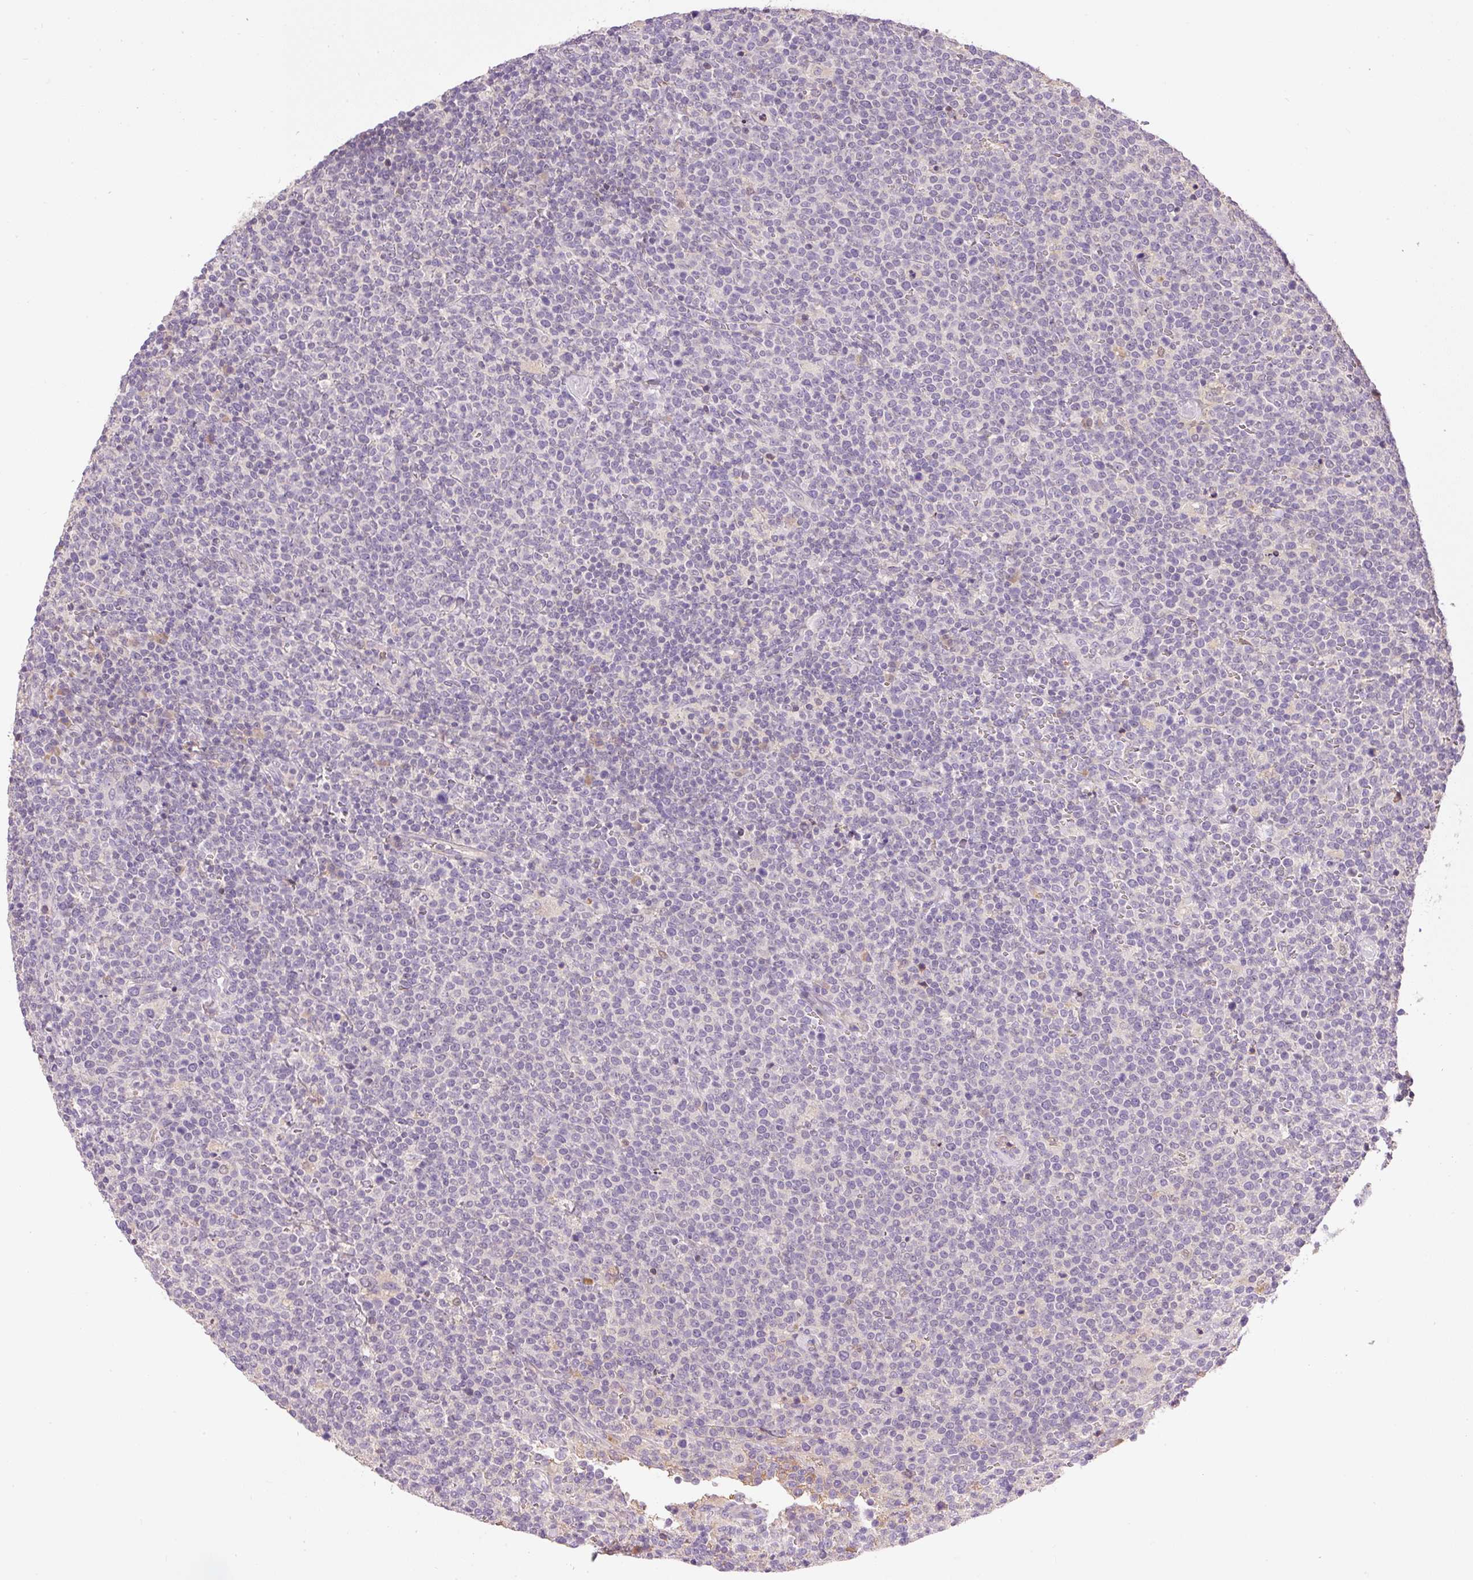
{"staining": {"intensity": "negative", "quantity": "none", "location": "none"}, "tissue": "lymphoma", "cell_type": "Tumor cells", "image_type": "cancer", "snomed": [{"axis": "morphology", "description": "Malignant lymphoma, non-Hodgkin's type, High grade"}, {"axis": "topography", "description": "Lymph node"}], "caption": "Immunohistochemistry (IHC) histopathology image of neoplastic tissue: lymphoma stained with DAB demonstrates no significant protein positivity in tumor cells. (Brightfield microscopy of DAB immunohistochemistry at high magnification).", "gene": "CMTM8", "patient": {"sex": "male", "age": 61}}